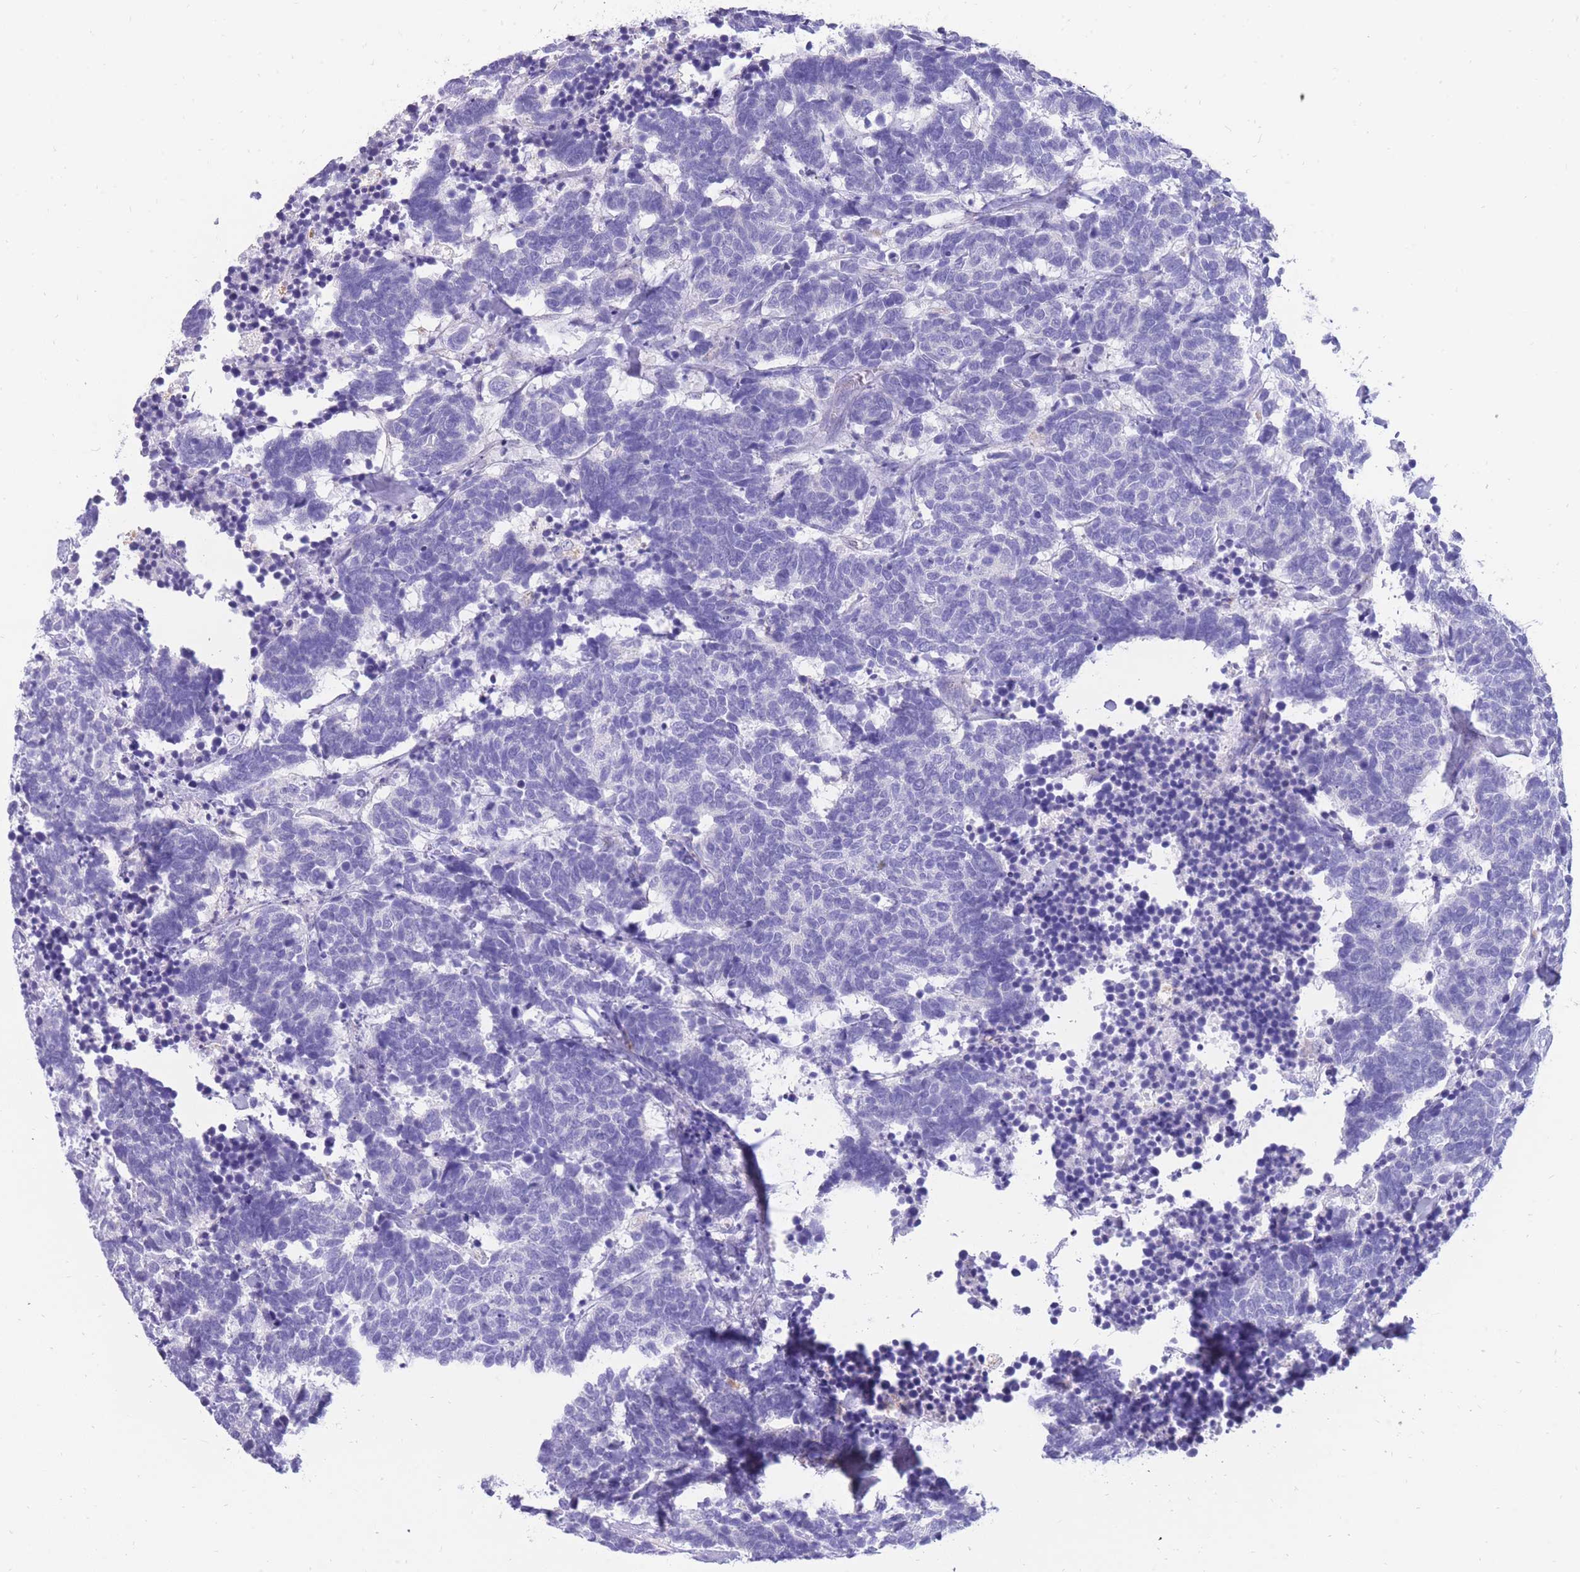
{"staining": {"intensity": "negative", "quantity": "none", "location": "none"}, "tissue": "carcinoid", "cell_type": "Tumor cells", "image_type": "cancer", "snomed": [{"axis": "morphology", "description": "Carcinoma, NOS"}, {"axis": "morphology", "description": "Carcinoid, malignant, NOS"}, {"axis": "topography", "description": "Urinary bladder"}], "caption": "Carcinoid was stained to show a protein in brown. There is no significant positivity in tumor cells. (Stains: DAB immunohistochemistry (IHC) with hematoxylin counter stain, Microscopy: brightfield microscopy at high magnification).", "gene": "INTS2", "patient": {"sex": "male", "age": 57}}